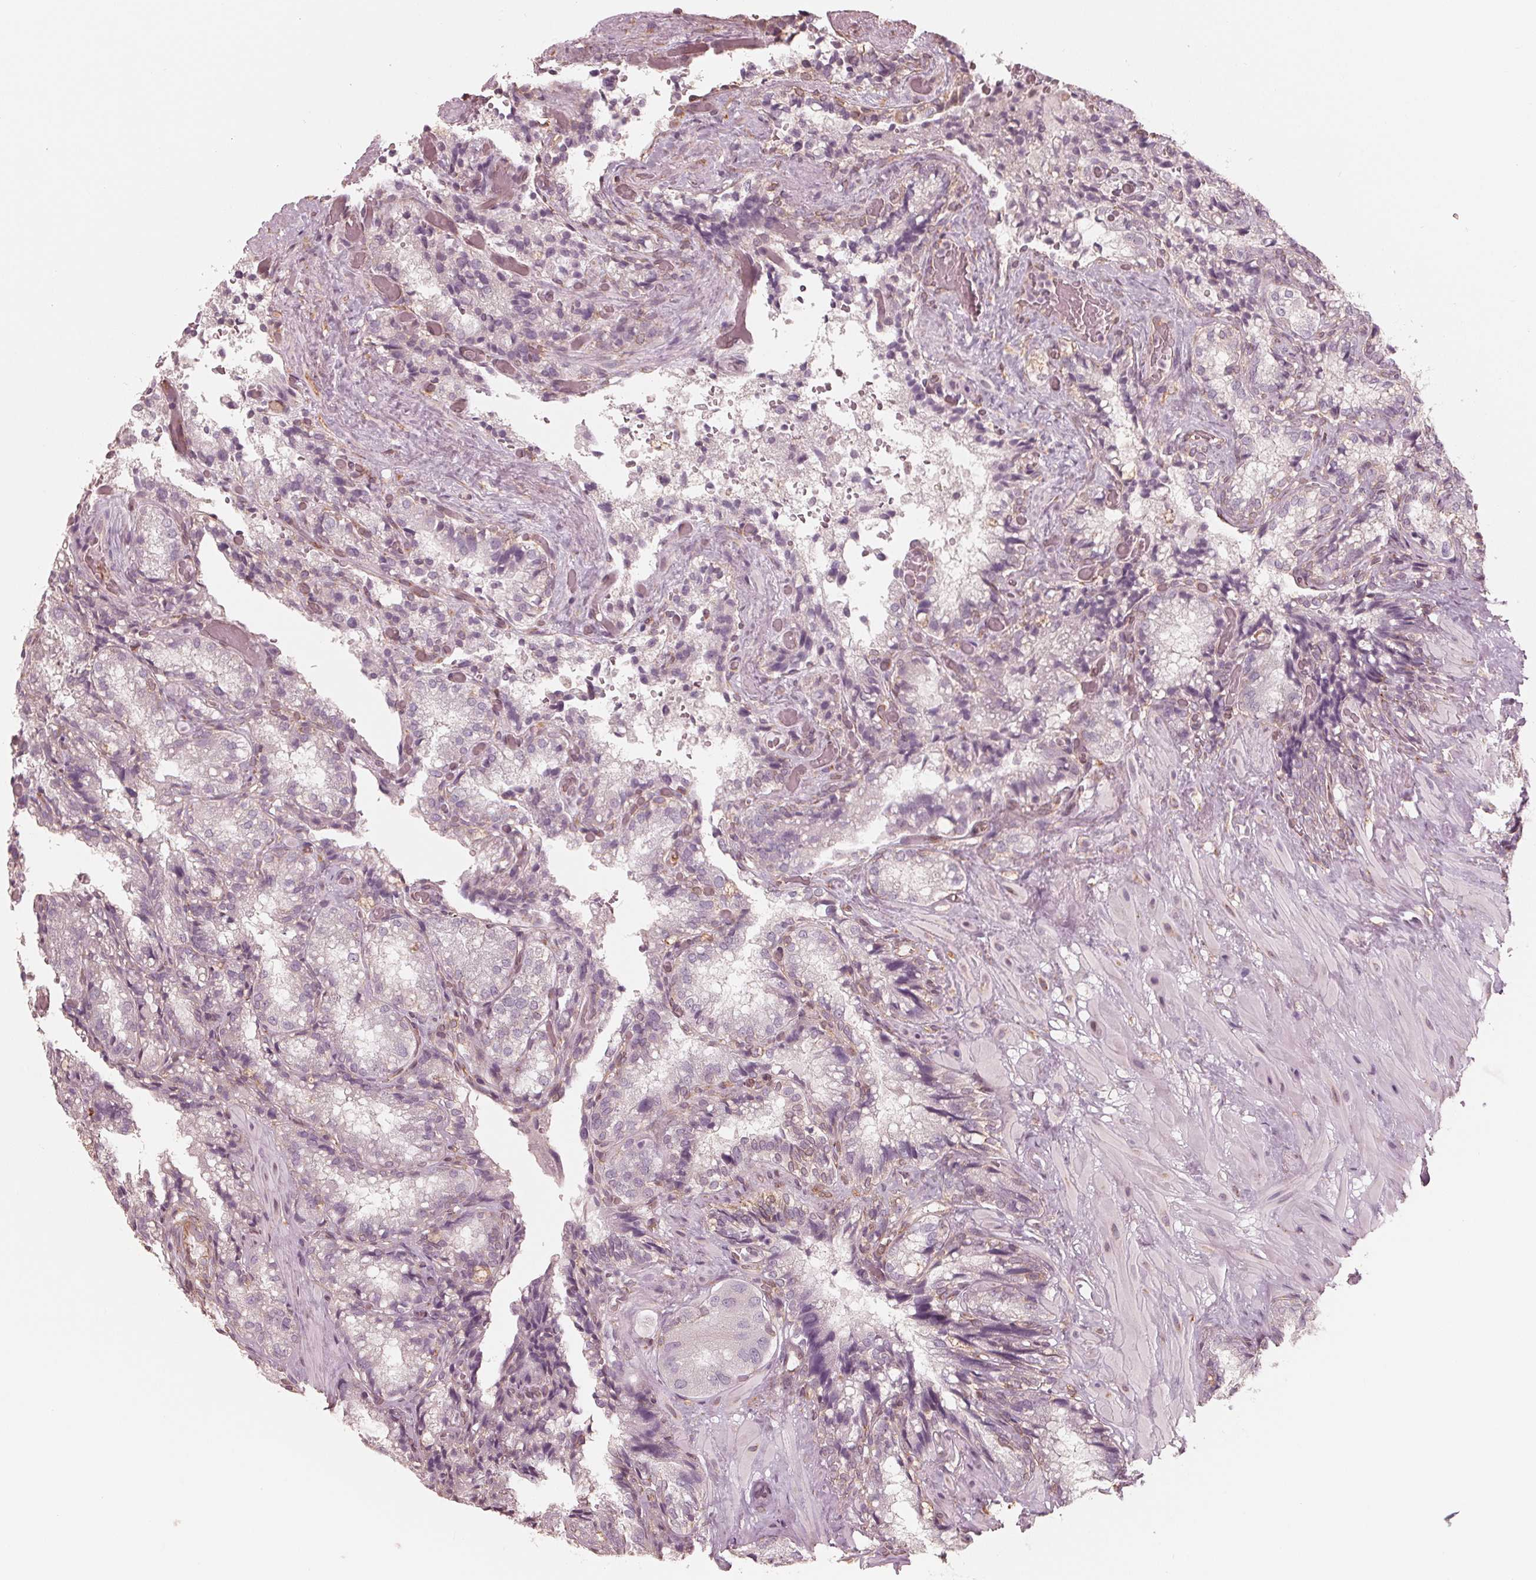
{"staining": {"intensity": "negative", "quantity": "none", "location": "none"}, "tissue": "seminal vesicle", "cell_type": "Glandular cells", "image_type": "normal", "snomed": [{"axis": "morphology", "description": "Normal tissue, NOS"}, {"axis": "topography", "description": "Seminal veicle"}], "caption": "DAB immunohistochemical staining of normal seminal vesicle reveals no significant staining in glandular cells.", "gene": "IKBIP", "patient": {"sex": "male", "age": 57}}